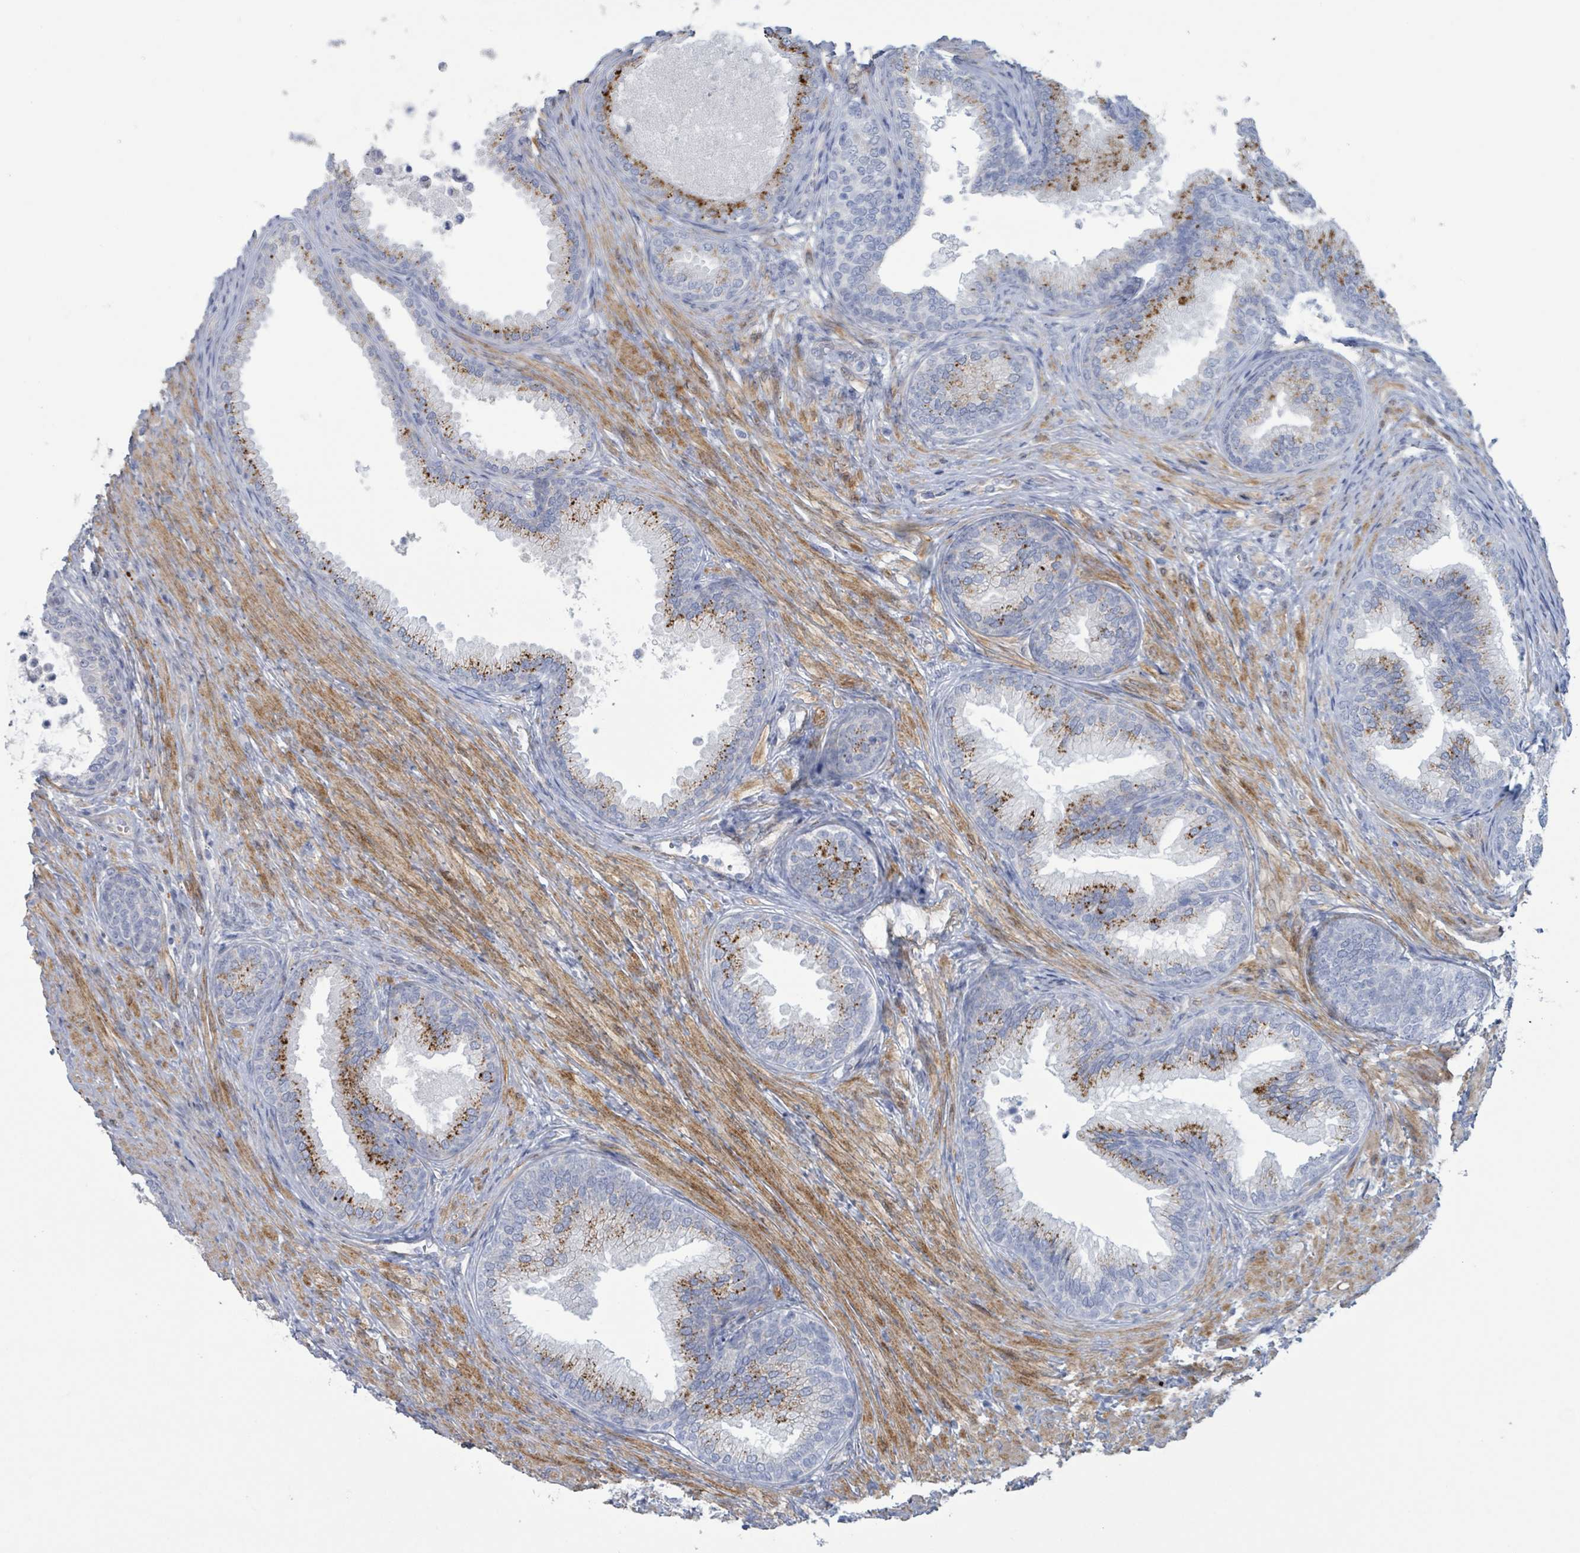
{"staining": {"intensity": "moderate", "quantity": "<25%", "location": "cytoplasmic/membranous"}, "tissue": "prostate", "cell_type": "Glandular cells", "image_type": "normal", "snomed": [{"axis": "morphology", "description": "Normal tissue, NOS"}, {"axis": "topography", "description": "Prostate"}], "caption": "The image reveals immunohistochemical staining of unremarkable prostate. There is moderate cytoplasmic/membranous staining is appreciated in about <25% of glandular cells.", "gene": "PKLR", "patient": {"sex": "male", "age": 76}}